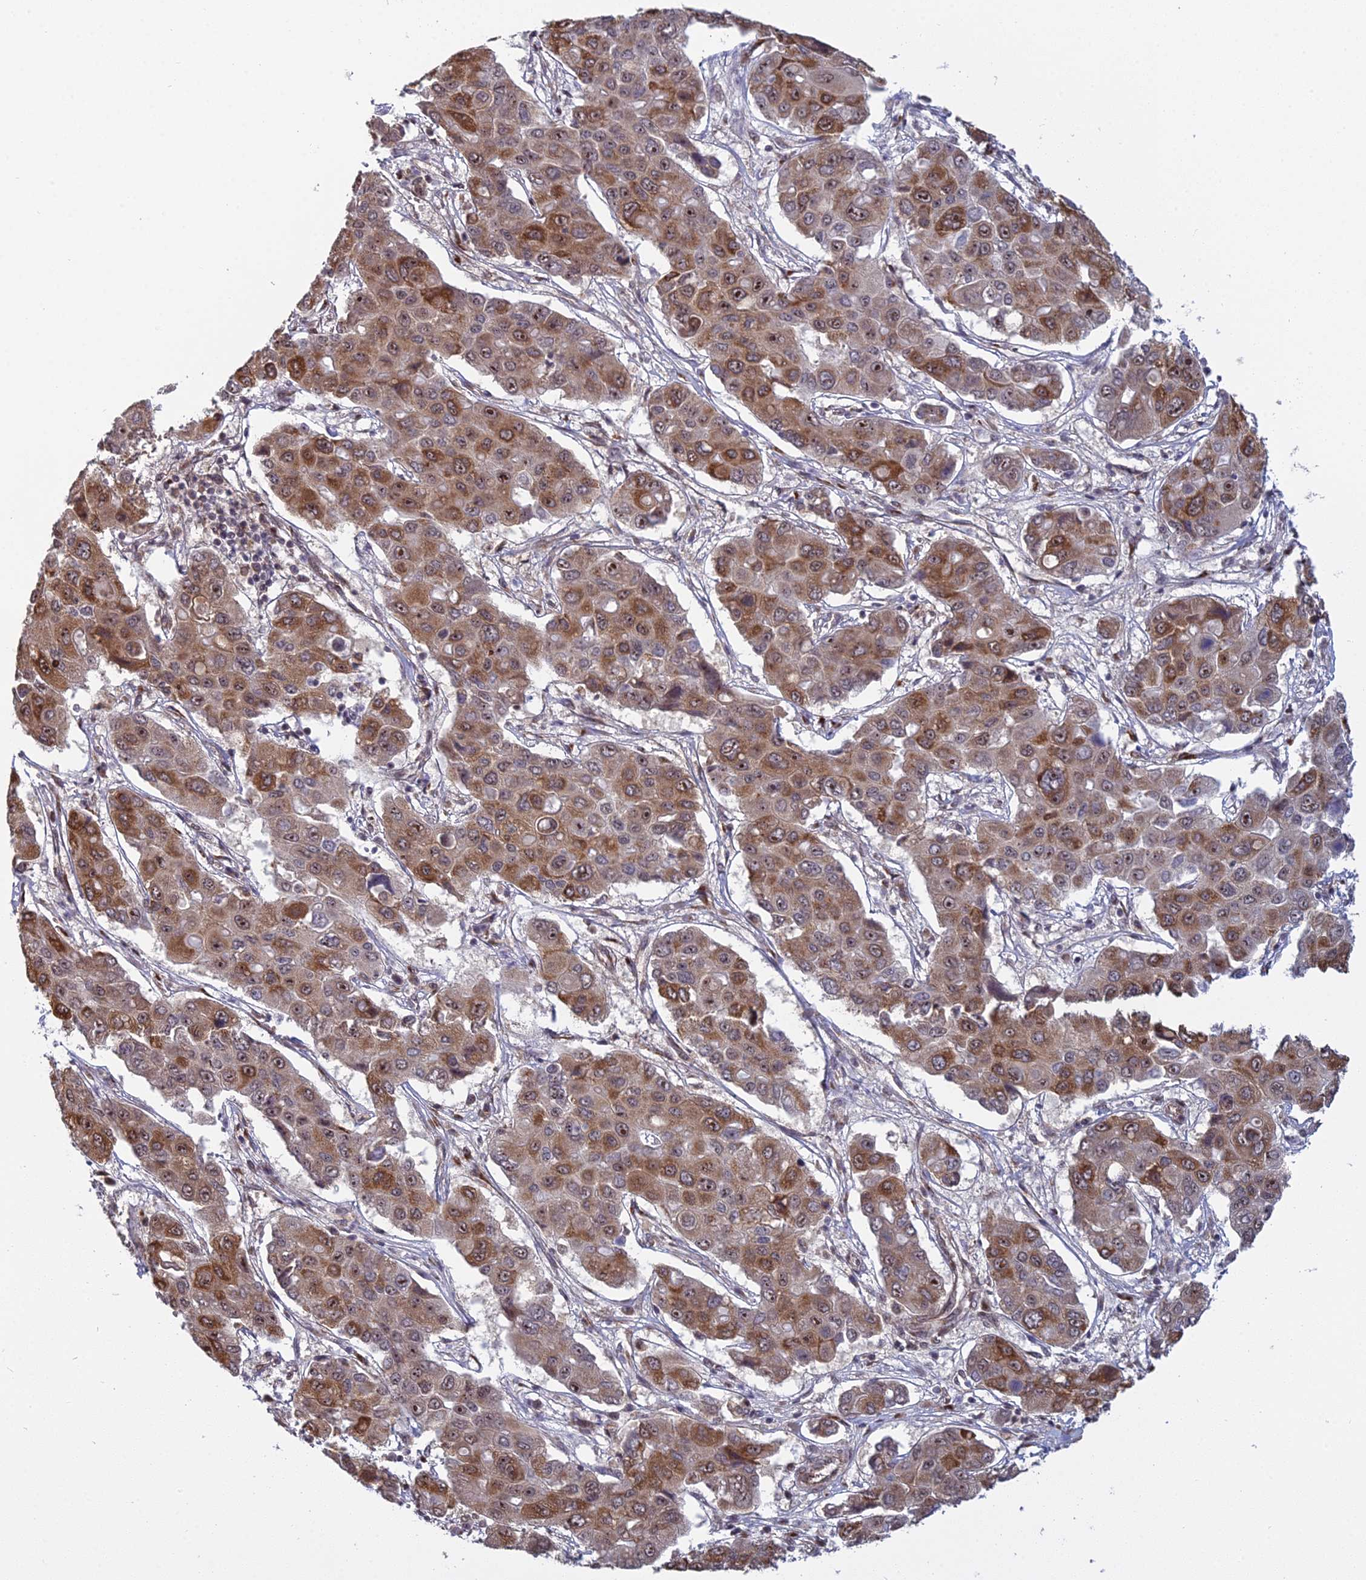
{"staining": {"intensity": "moderate", "quantity": ">75%", "location": "cytoplasmic/membranous,nuclear"}, "tissue": "liver cancer", "cell_type": "Tumor cells", "image_type": "cancer", "snomed": [{"axis": "morphology", "description": "Cholangiocarcinoma"}, {"axis": "topography", "description": "Liver"}], "caption": "An immunohistochemistry (IHC) photomicrograph of tumor tissue is shown. Protein staining in brown highlights moderate cytoplasmic/membranous and nuclear positivity in liver cholangiocarcinoma within tumor cells.", "gene": "MEOX1", "patient": {"sex": "male", "age": 67}}